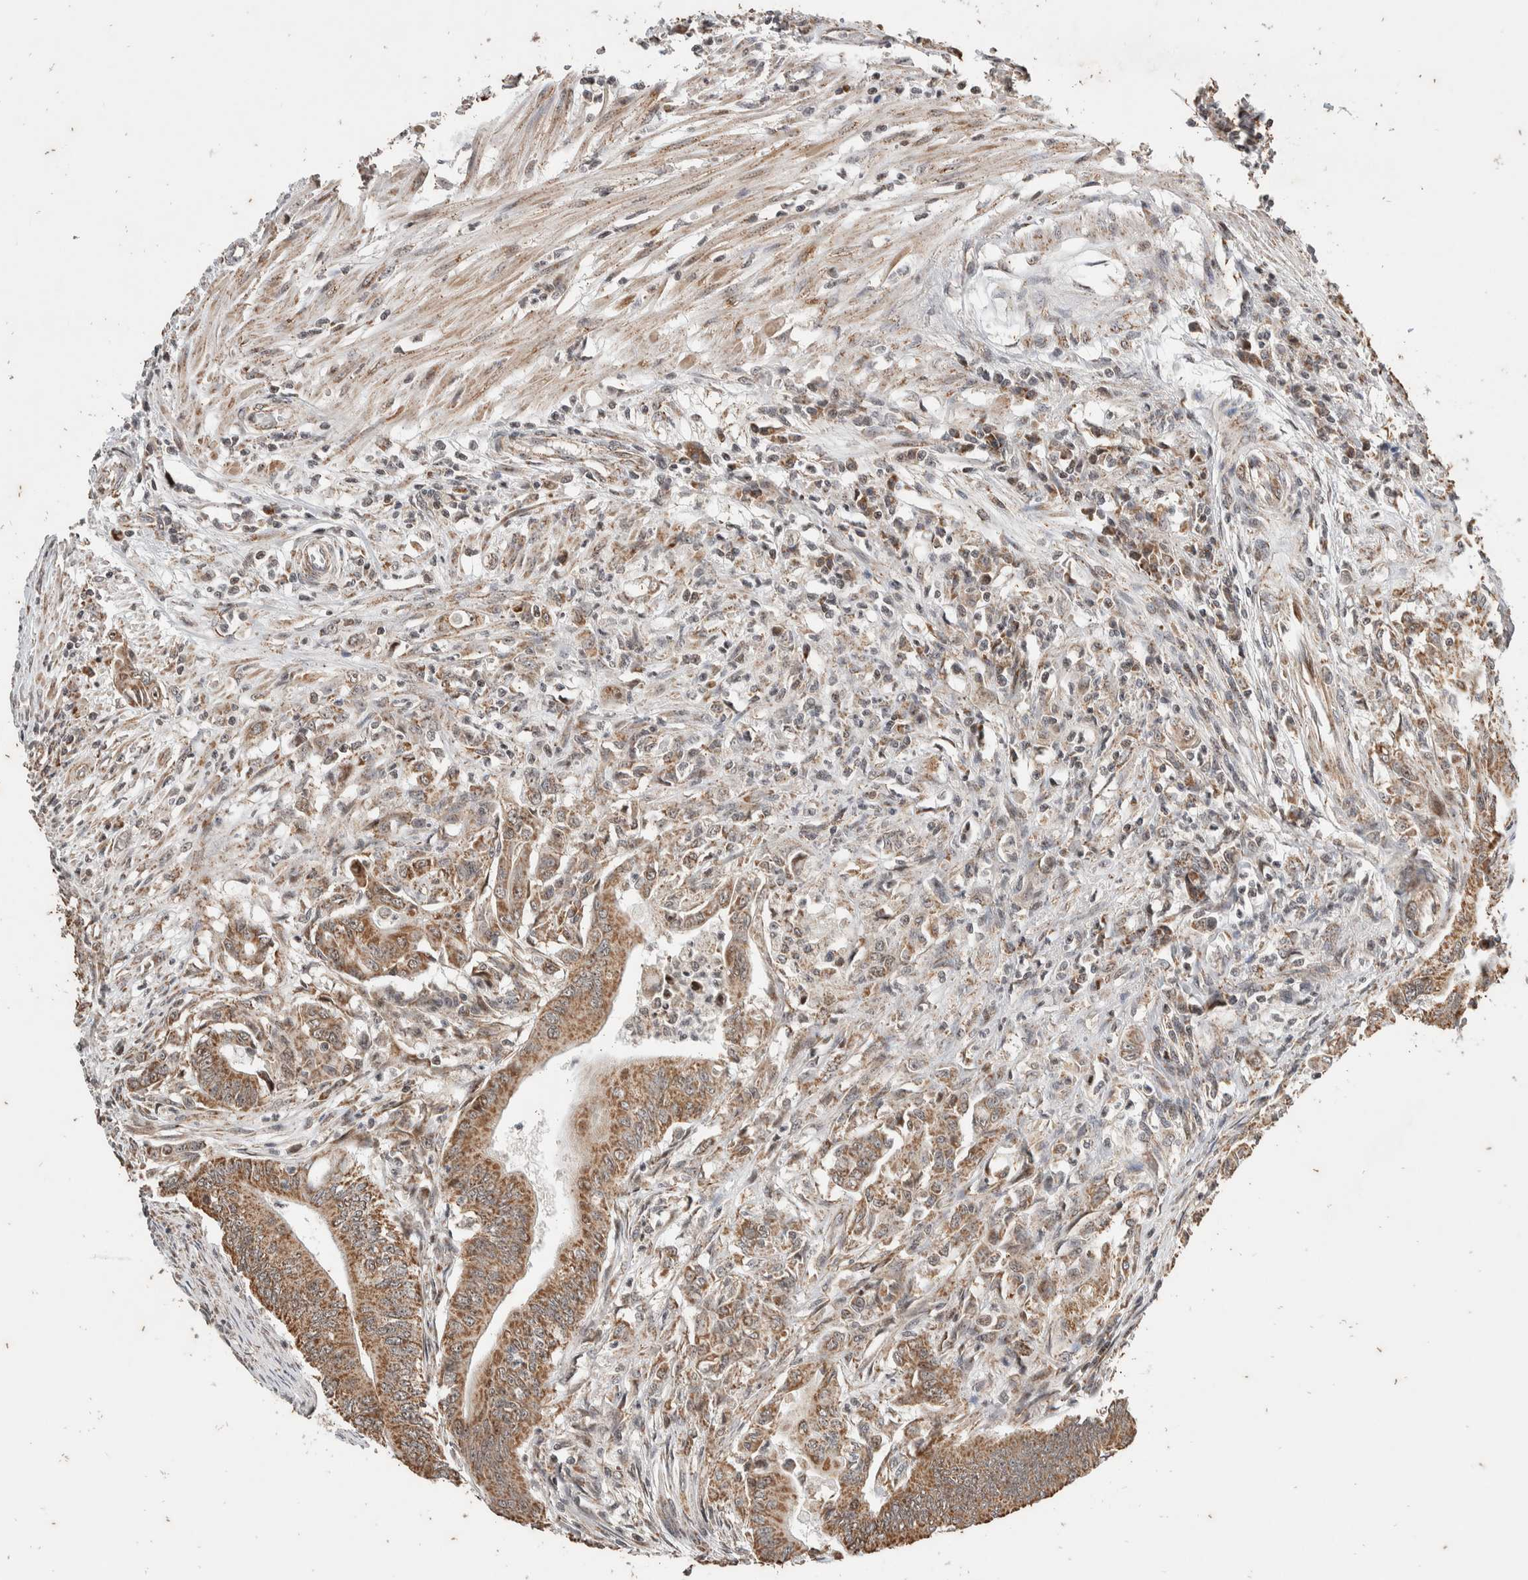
{"staining": {"intensity": "moderate", "quantity": ">75%", "location": "cytoplasmic/membranous"}, "tissue": "colorectal cancer", "cell_type": "Tumor cells", "image_type": "cancer", "snomed": [{"axis": "morphology", "description": "Adenoma, NOS"}, {"axis": "morphology", "description": "Adenocarcinoma, NOS"}, {"axis": "topography", "description": "Colon"}], "caption": "This image shows adenoma (colorectal) stained with IHC to label a protein in brown. The cytoplasmic/membranous of tumor cells show moderate positivity for the protein. Nuclei are counter-stained blue.", "gene": "ATXN7L1", "patient": {"sex": "male", "age": 79}}